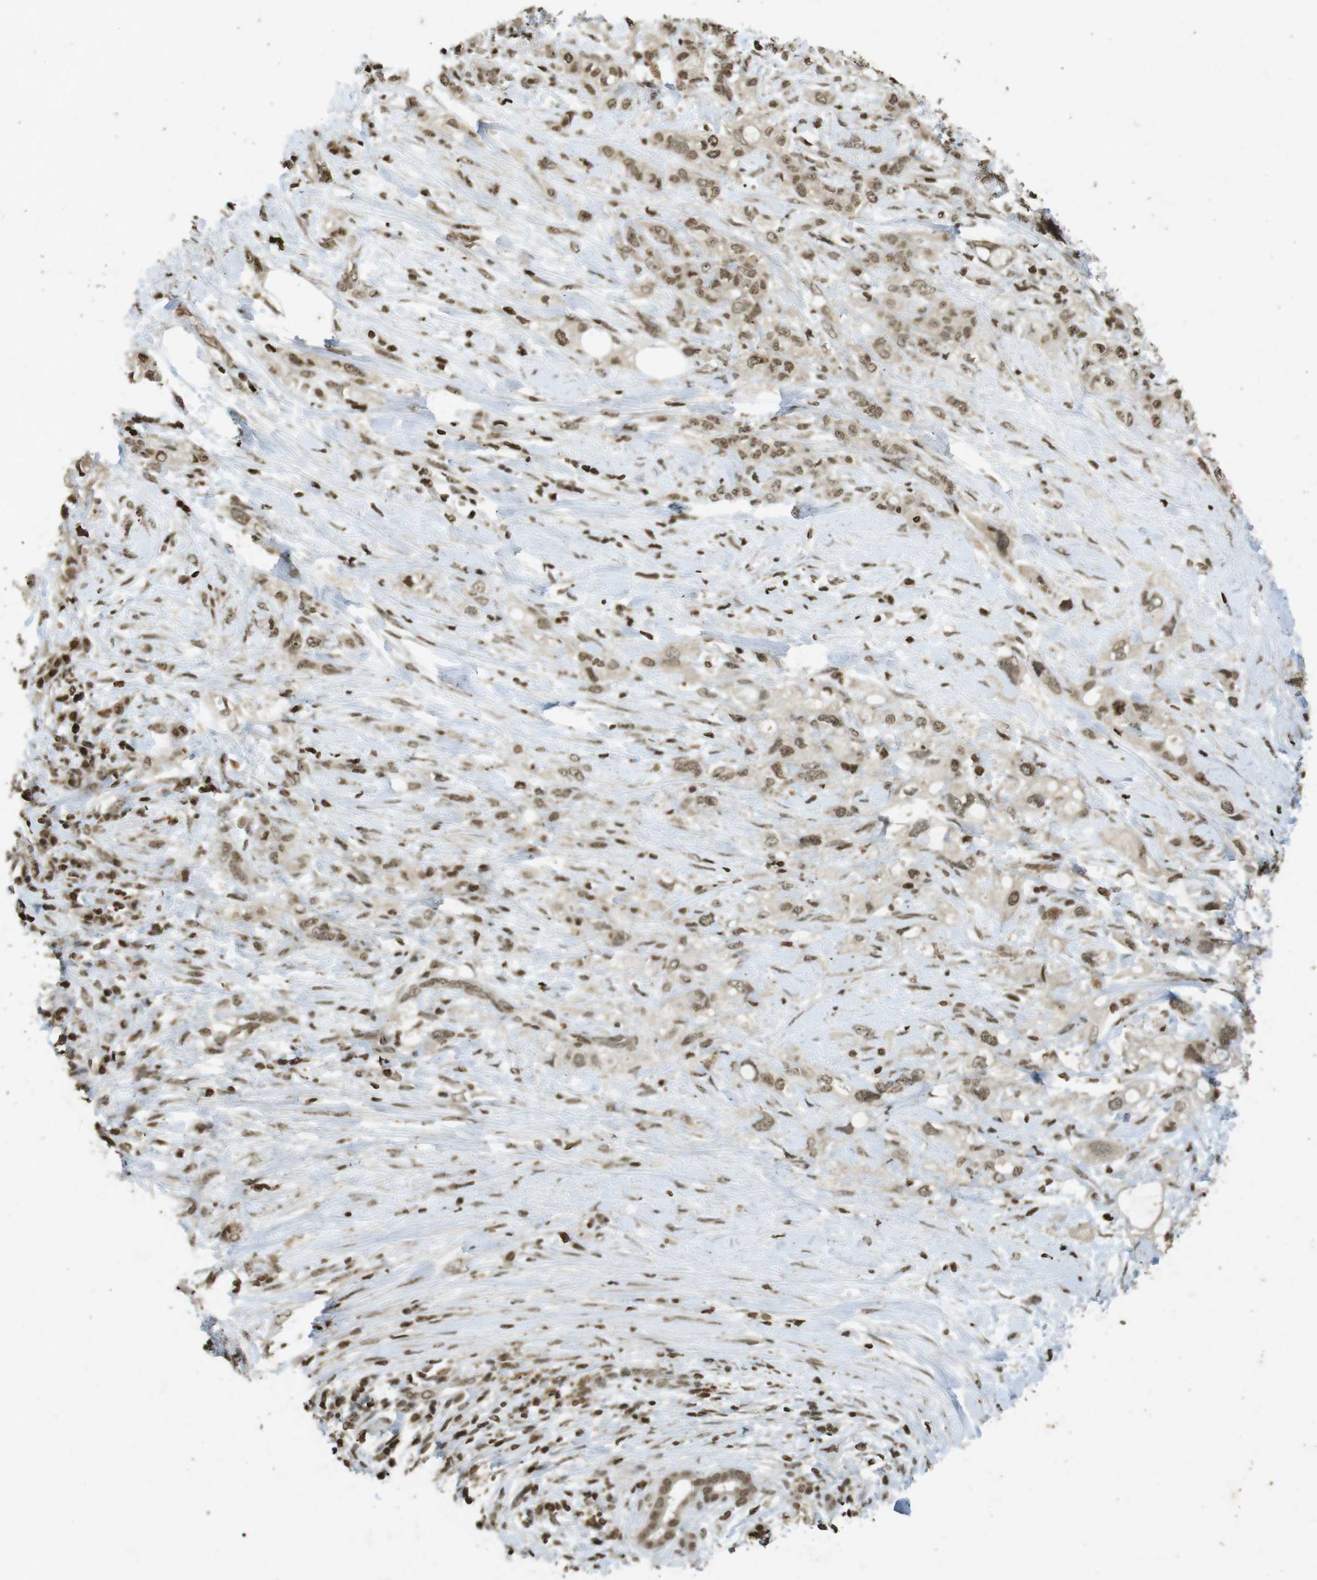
{"staining": {"intensity": "weak", "quantity": ">75%", "location": "nuclear"}, "tissue": "pancreatic cancer", "cell_type": "Tumor cells", "image_type": "cancer", "snomed": [{"axis": "morphology", "description": "Adenocarcinoma, NOS"}, {"axis": "topography", "description": "Pancreas"}], "caption": "Protein staining displays weak nuclear positivity in about >75% of tumor cells in adenocarcinoma (pancreatic). The protein is stained brown, and the nuclei are stained in blue (DAB IHC with brightfield microscopy, high magnification).", "gene": "ORC4", "patient": {"sex": "female", "age": 56}}